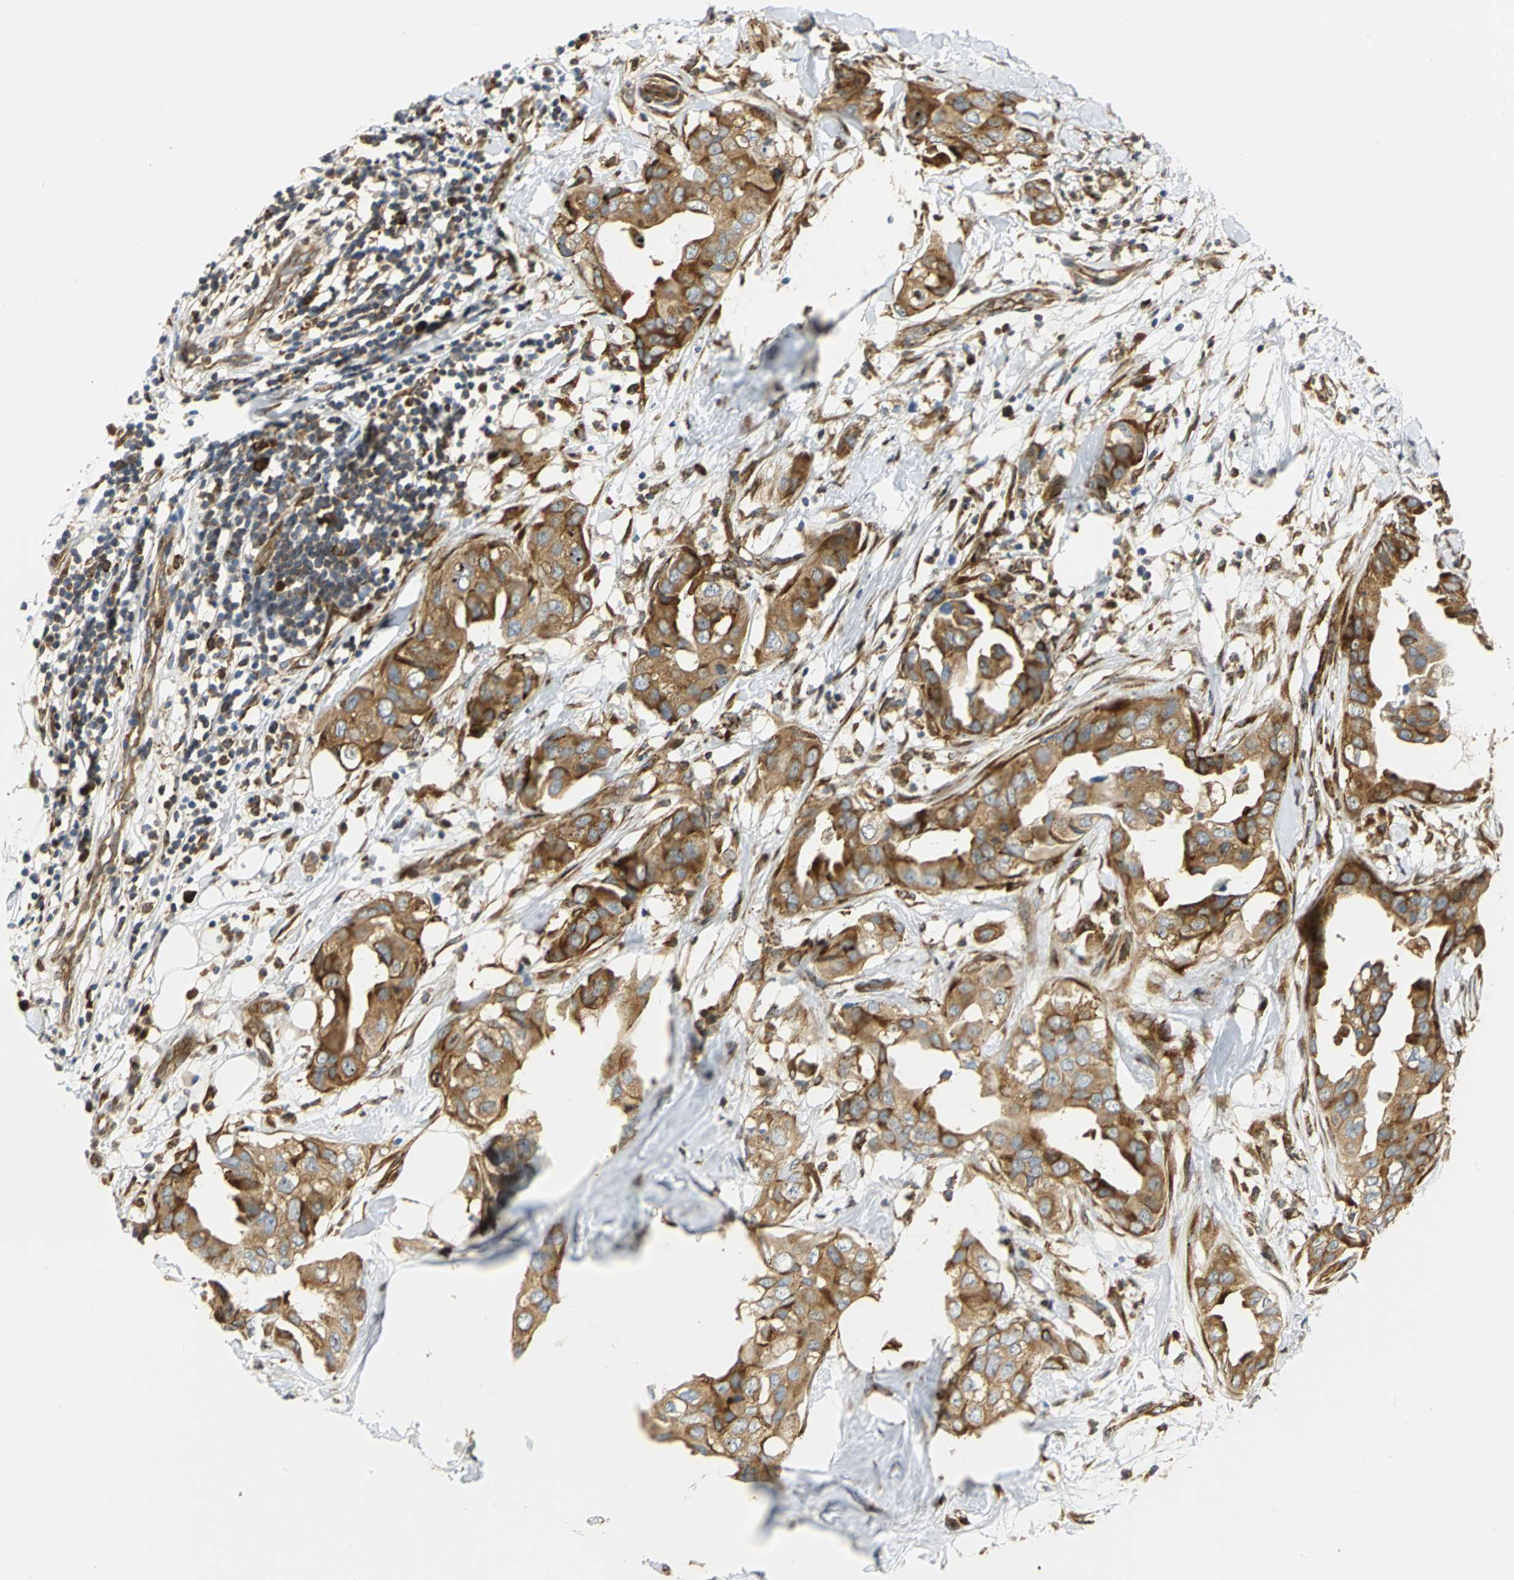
{"staining": {"intensity": "moderate", "quantity": ">75%", "location": "cytoplasmic/membranous"}, "tissue": "breast cancer", "cell_type": "Tumor cells", "image_type": "cancer", "snomed": [{"axis": "morphology", "description": "Duct carcinoma"}, {"axis": "topography", "description": "Breast"}], "caption": "IHC staining of breast intraductal carcinoma, which shows medium levels of moderate cytoplasmic/membranous expression in approximately >75% of tumor cells indicating moderate cytoplasmic/membranous protein staining. The staining was performed using DAB (brown) for protein detection and nuclei were counterstained in hematoxylin (blue).", "gene": "YBX1", "patient": {"sex": "female", "age": 40}}